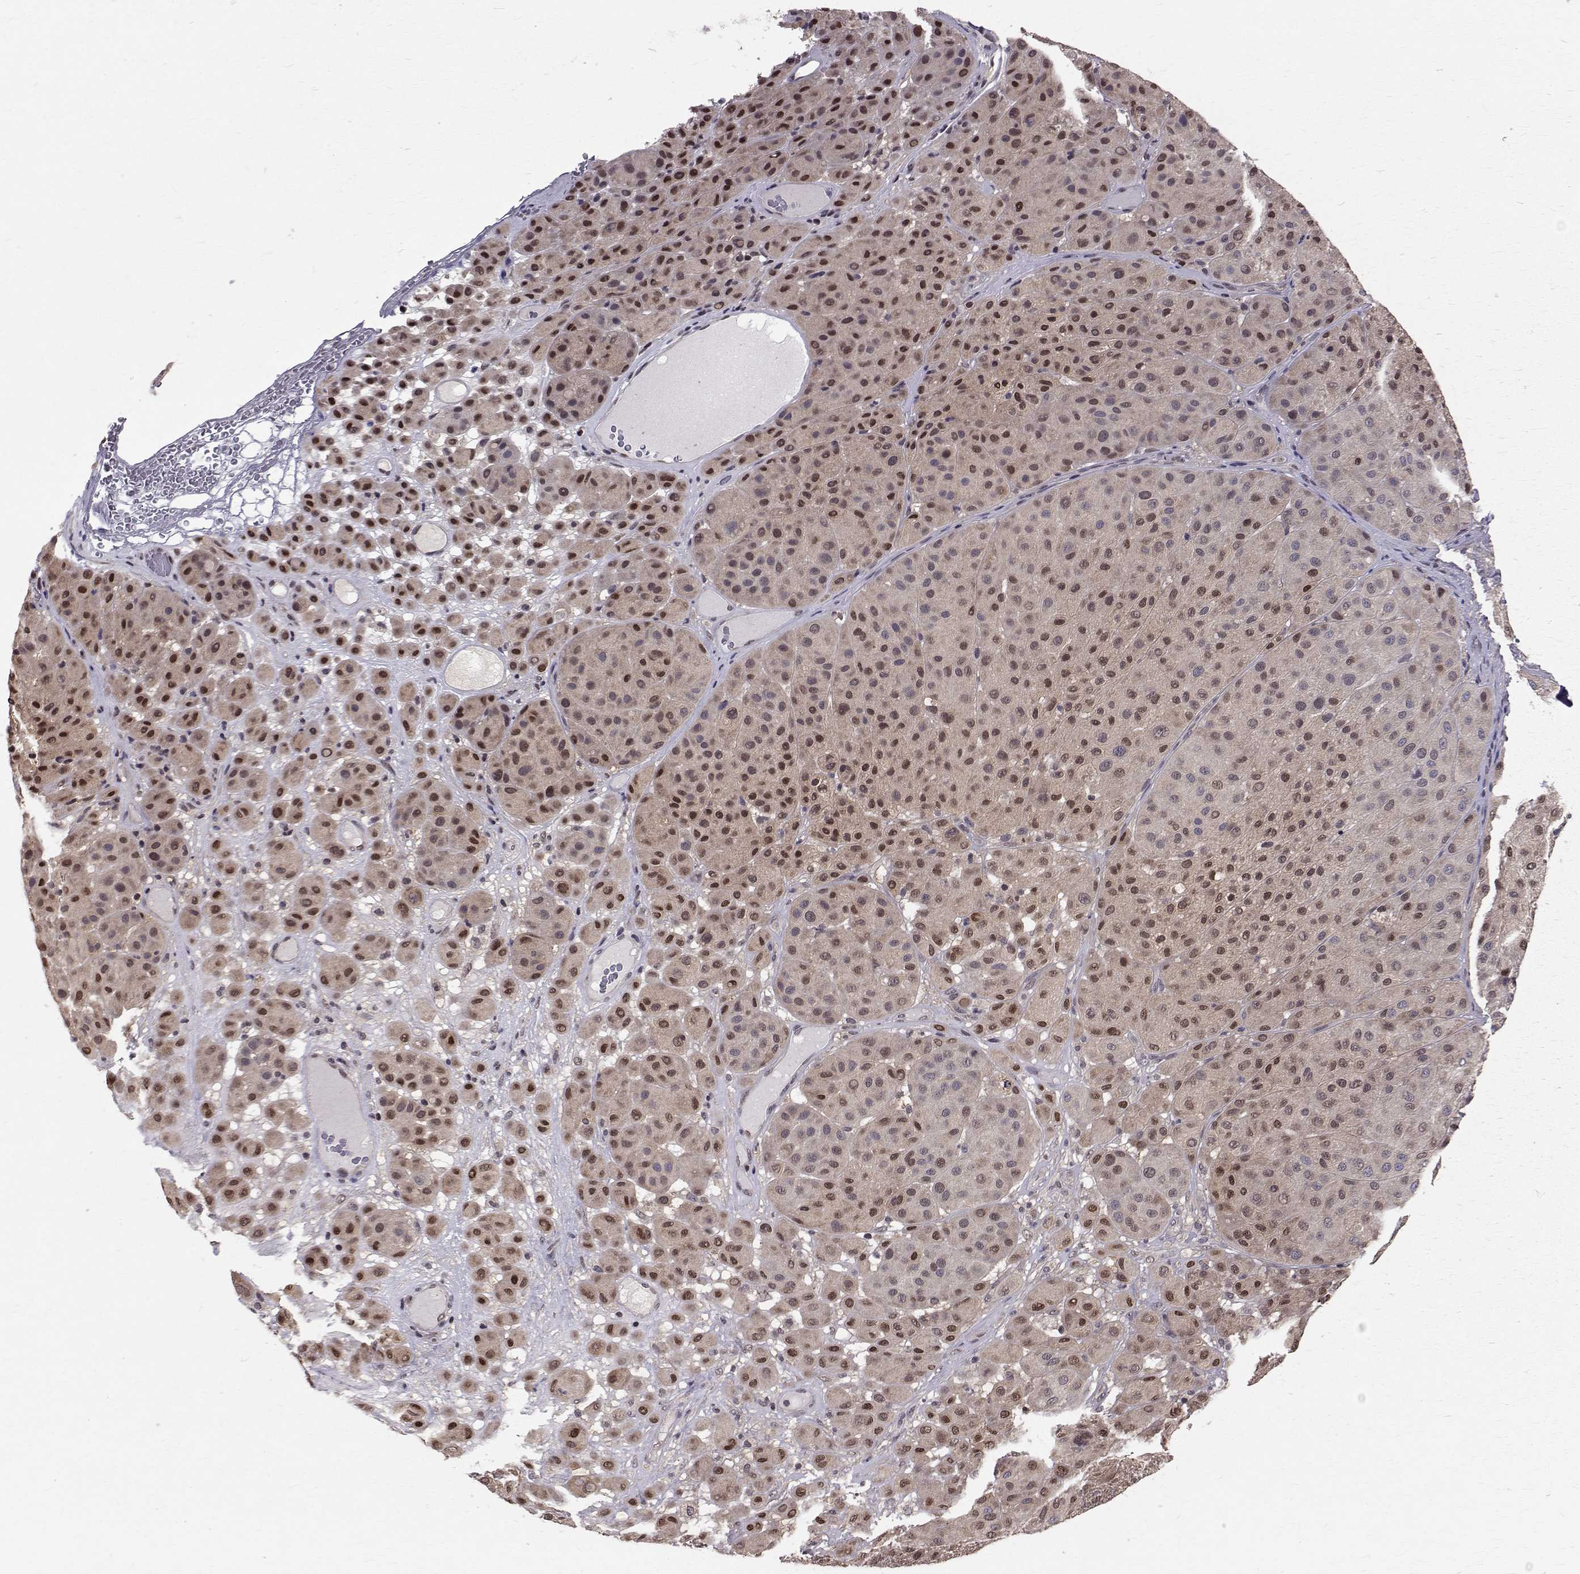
{"staining": {"intensity": "moderate", "quantity": ">75%", "location": "nuclear"}, "tissue": "melanoma", "cell_type": "Tumor cells", "image_type": "cancer", "snomed": [{"axis": "morphology", "description": "Malignant melanoma, Metastatic site"}, {"axis": "topography", "description": "Smooth muscle"}], "caption": "A photomicrograph showing moderate nuclear staining in approximately >75% of tumor cells in malignant melanoma (metastatic site), as visualized by brown immunohistochemical staining.", "gene": "NIF3L1", "patient": {"sex": "male", "age": 41}}